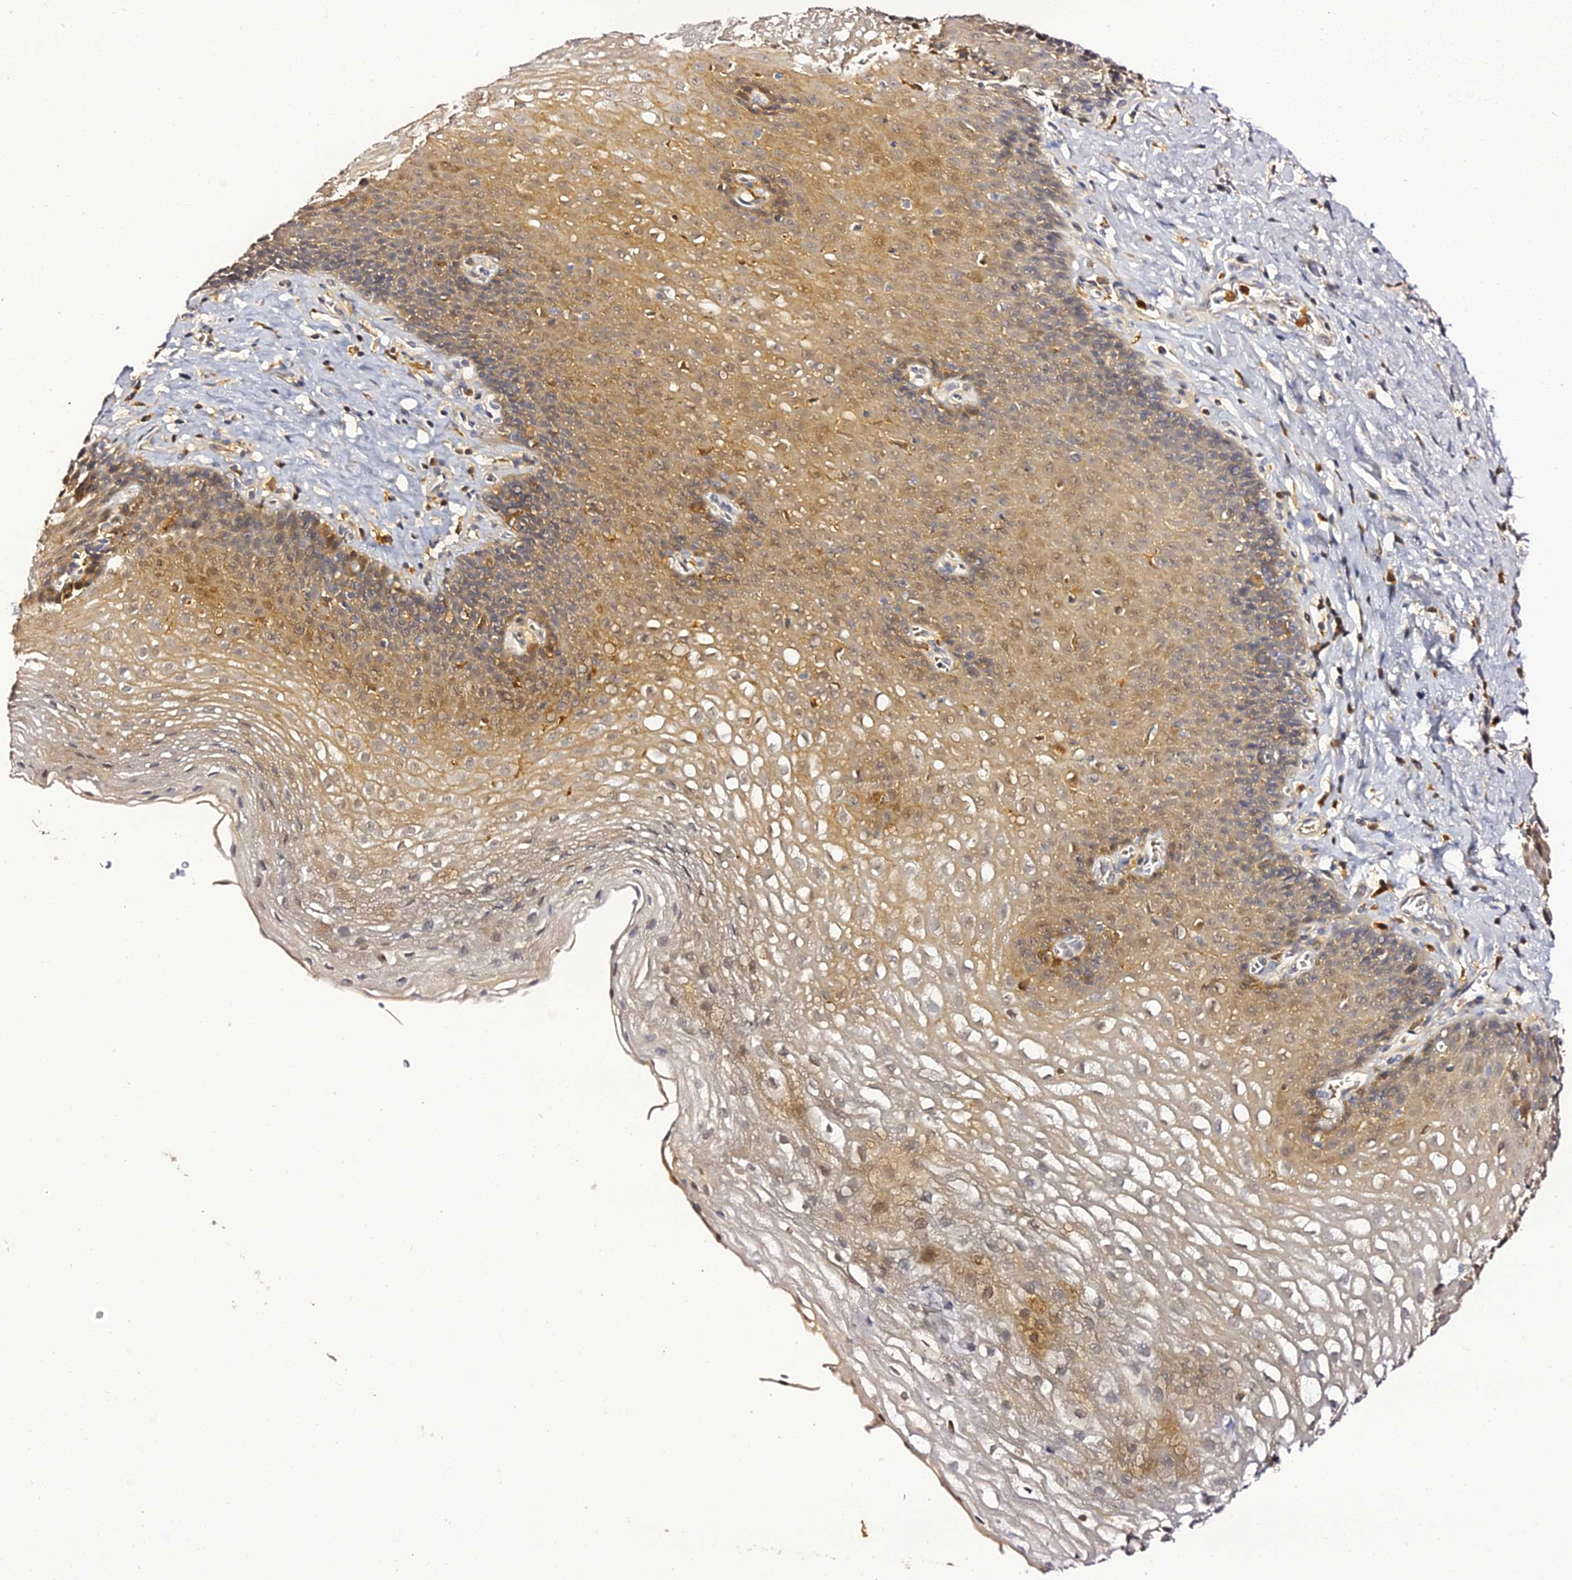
{"staining": {"intensity": "moderate", "quantity": ">75%", "location": "cytoplasmic/membranous,nuclear"}, "tissue": "esophagus", "cell_type": "Squamous epithelial cells", "image_type": "normal", "snomed": [{"axis": "morphology", "description": "Normal tissue, NOS"}, {"axis": "topography", "description": "Esophagus"}], "caption": "Immunohistochemistry micrograph of normal esophagus: esophagus stained using immunohistochemistry demonstrates medium levels of moderate protein expression localized specifically in the cytoplasmic/membranous,nuclear of squamous epithelial cells, appearing as a cytoplasmic/membranous,nuclear brown color.", "gene": "IL4I1", "patient": {"sex": "female", "age": 66}}